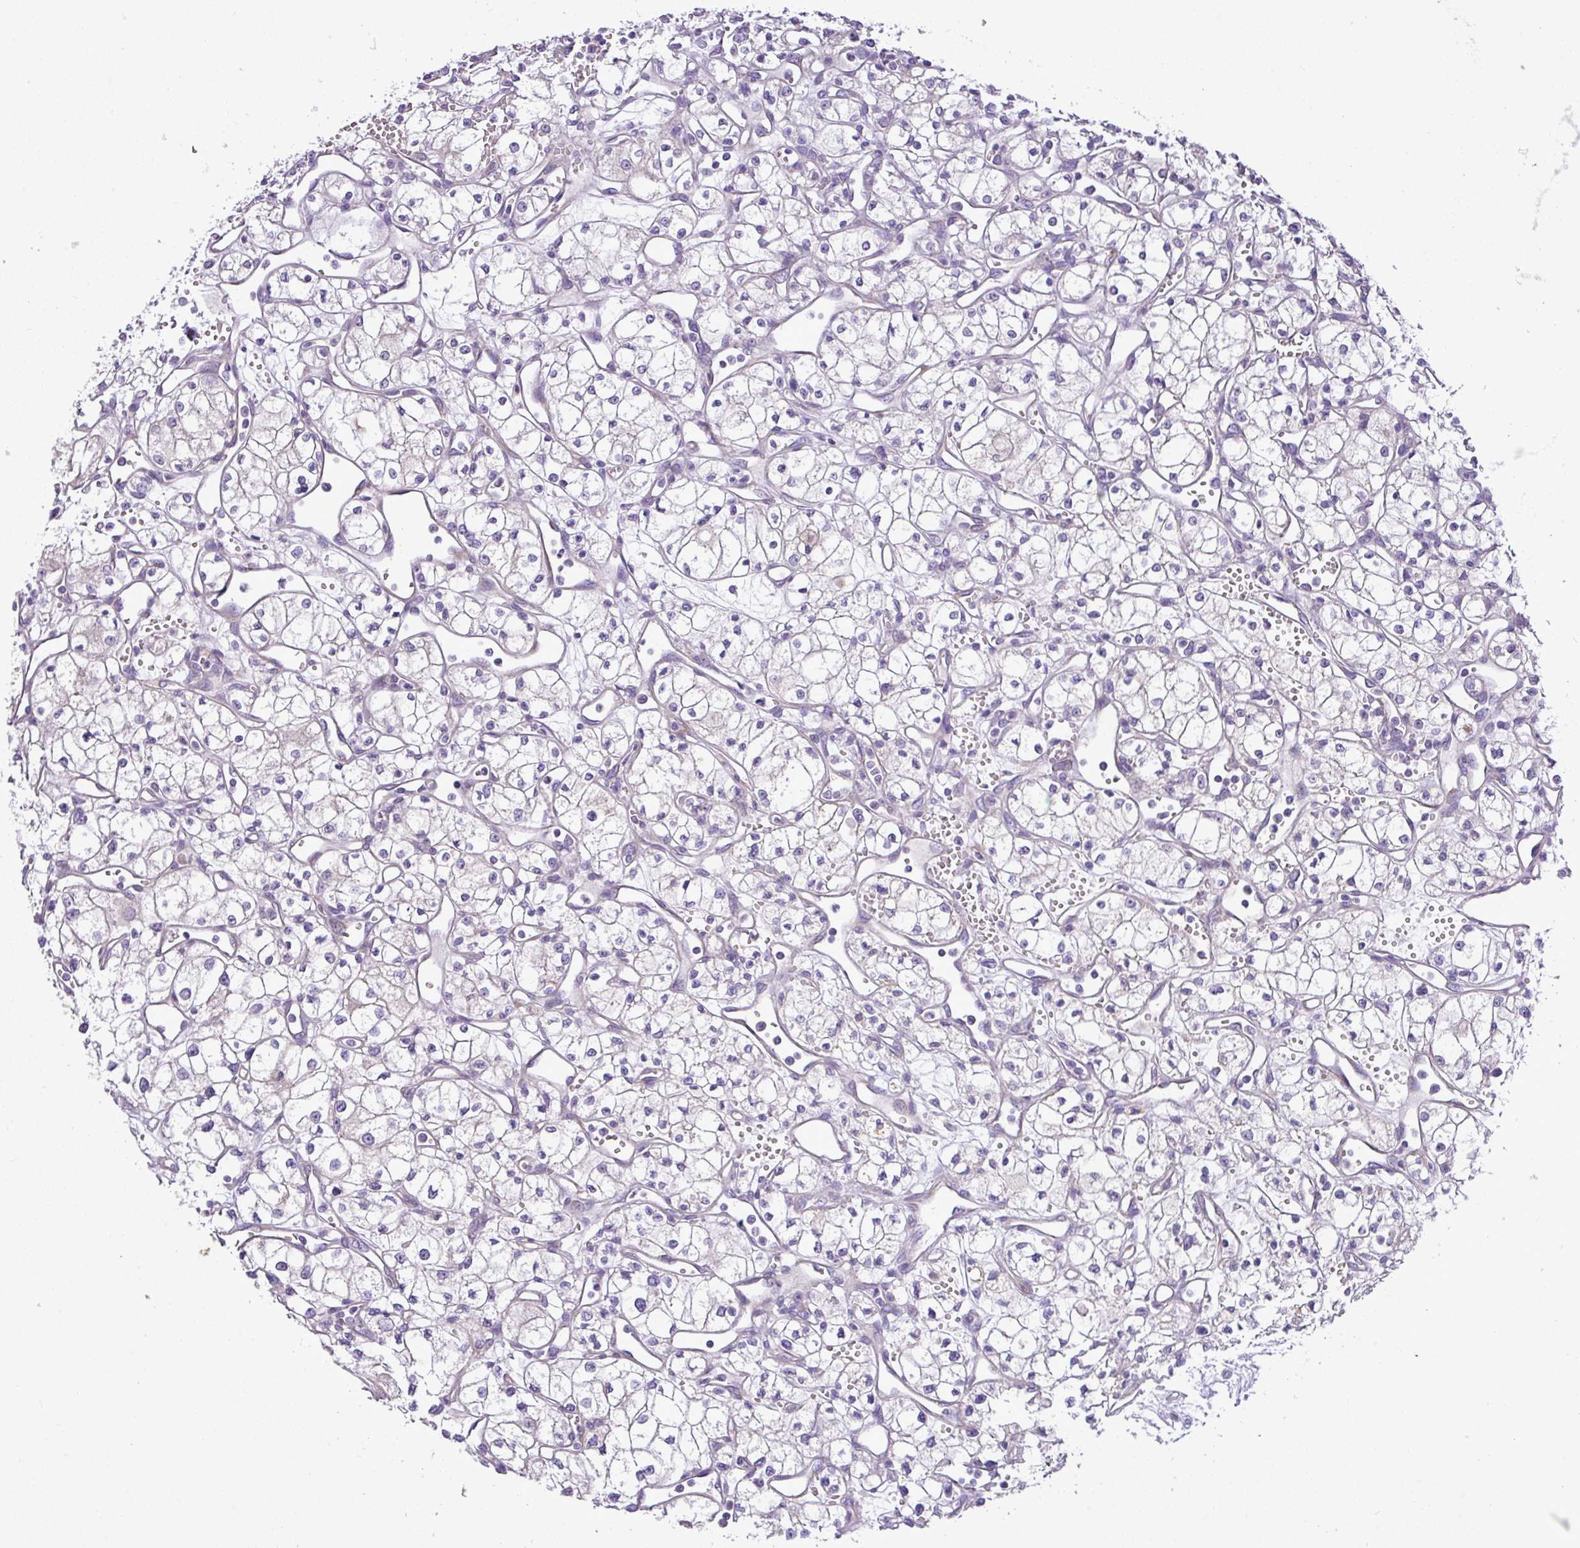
{"staining": {"intensity": "negative", "quantity": "none", "location": "none"}, "tissue": "renal cancer", "cell_type": "Tumor cells", "image_type": "cancer", "snomed": [{"axis": "morphology", "description": "Adenocarcinoma, NOS"}, {"axis": "topography", "description": "Kidney"}], "caption": "Immunohistochemical staining of human renal cancer (adenocarcinoma) shows no significant positivity in tumor cells.", "gene": "MOCS3", "patient": {"sex": "male", "age": 59}}